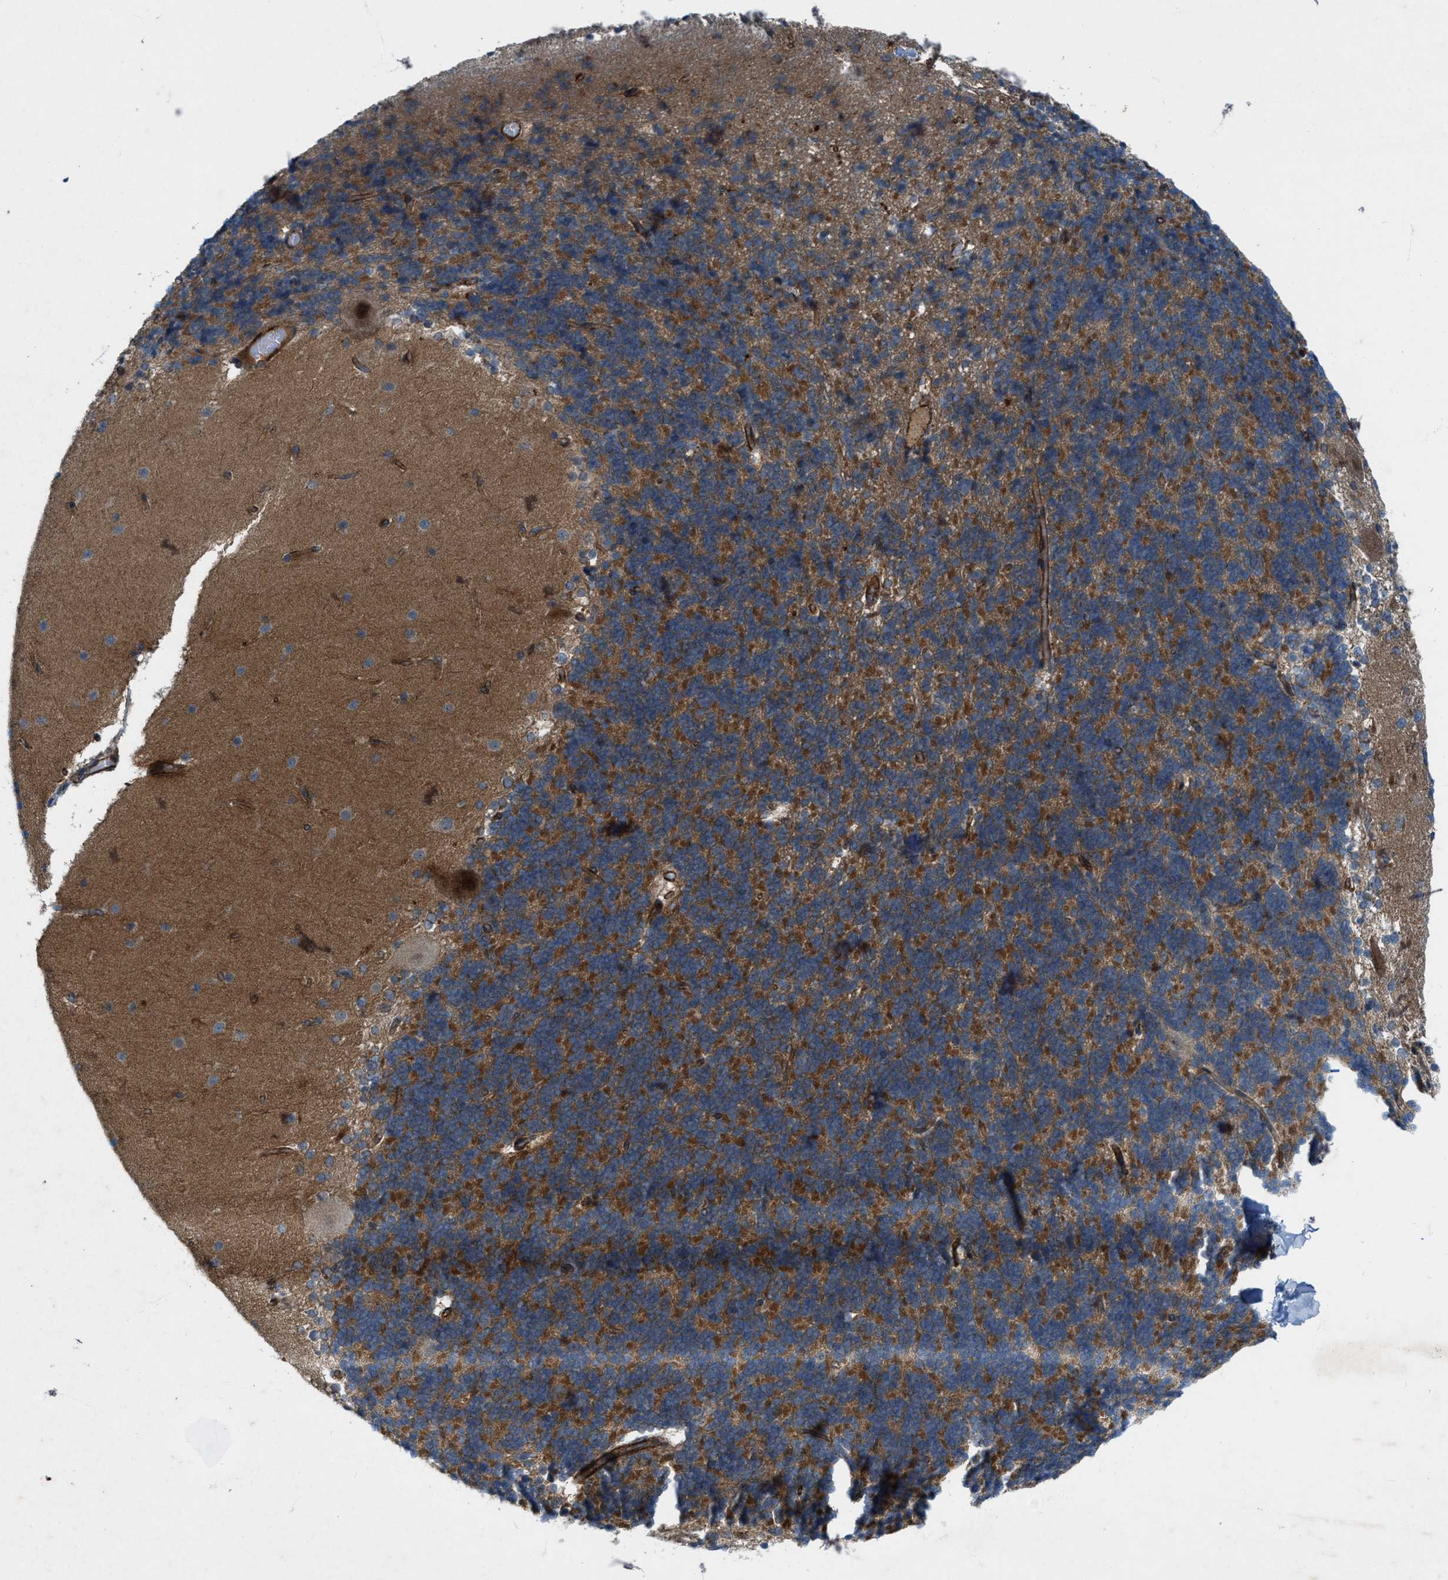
{"staining": {"intensity": "strong", "quantity": "25%-75%", "location": "cytoplasmic/membranous"}, "tissue": "cerebellum", "cell_type": "Cells in granular layer", "image_type": "normal", "snomed": [{"axis": "morphology", "description": "Normal tissue, NOS"}, {"axis": "topography", "description": "Cerebellum"}], "caption": "Immunohistochemical staining of benign cerebellum shows 25%-75% levels of strong cytoplasmic/membranous protein expression in approximately 25%-75% of cells in granular layer.", "gene": "URGCP", "patient": {"sex": "female", "age": 19}}